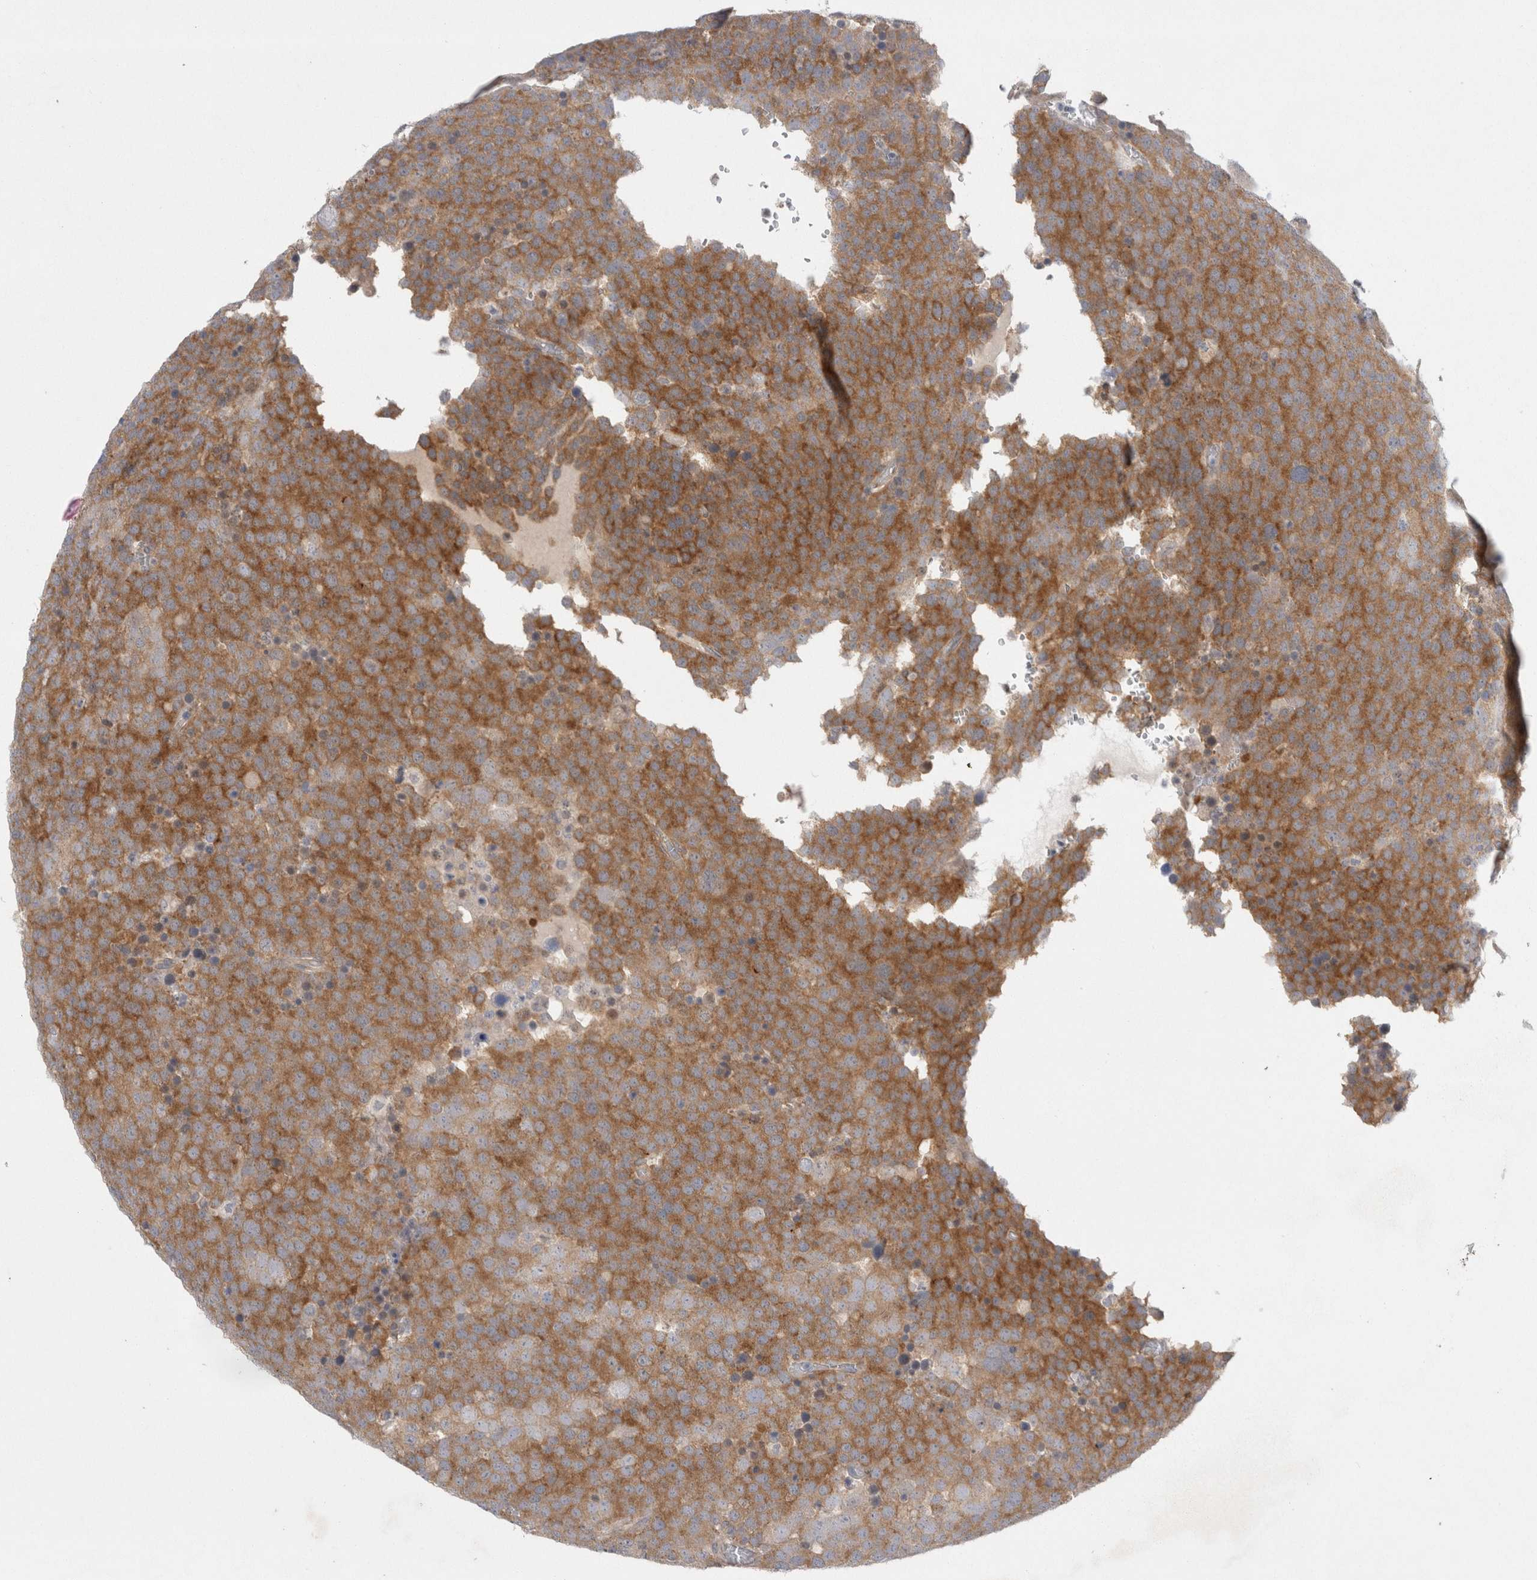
{"staining": {"intensity": "moderate", "quantity": ">75%", "location": "cytoplasmic/membranous"}, "tissue": "testis cancer", "cell_type": "Tumor cells", "image_type": "cancer", "snomed": [{"axis": "morphology", "description": "Seminoma, NOS"}, {"axis": "topography", "description": "Testis"}], "caption": "Immunohistochemistry micrograph of human testis cancer (seminoma) stained for a protein (brown), which displays medium levels of moderate cytoplasmic/membranous staining in about >75% of tumor cells.", "gene": "WIPF2", "patient": {"sex": "male", "age": 71}}